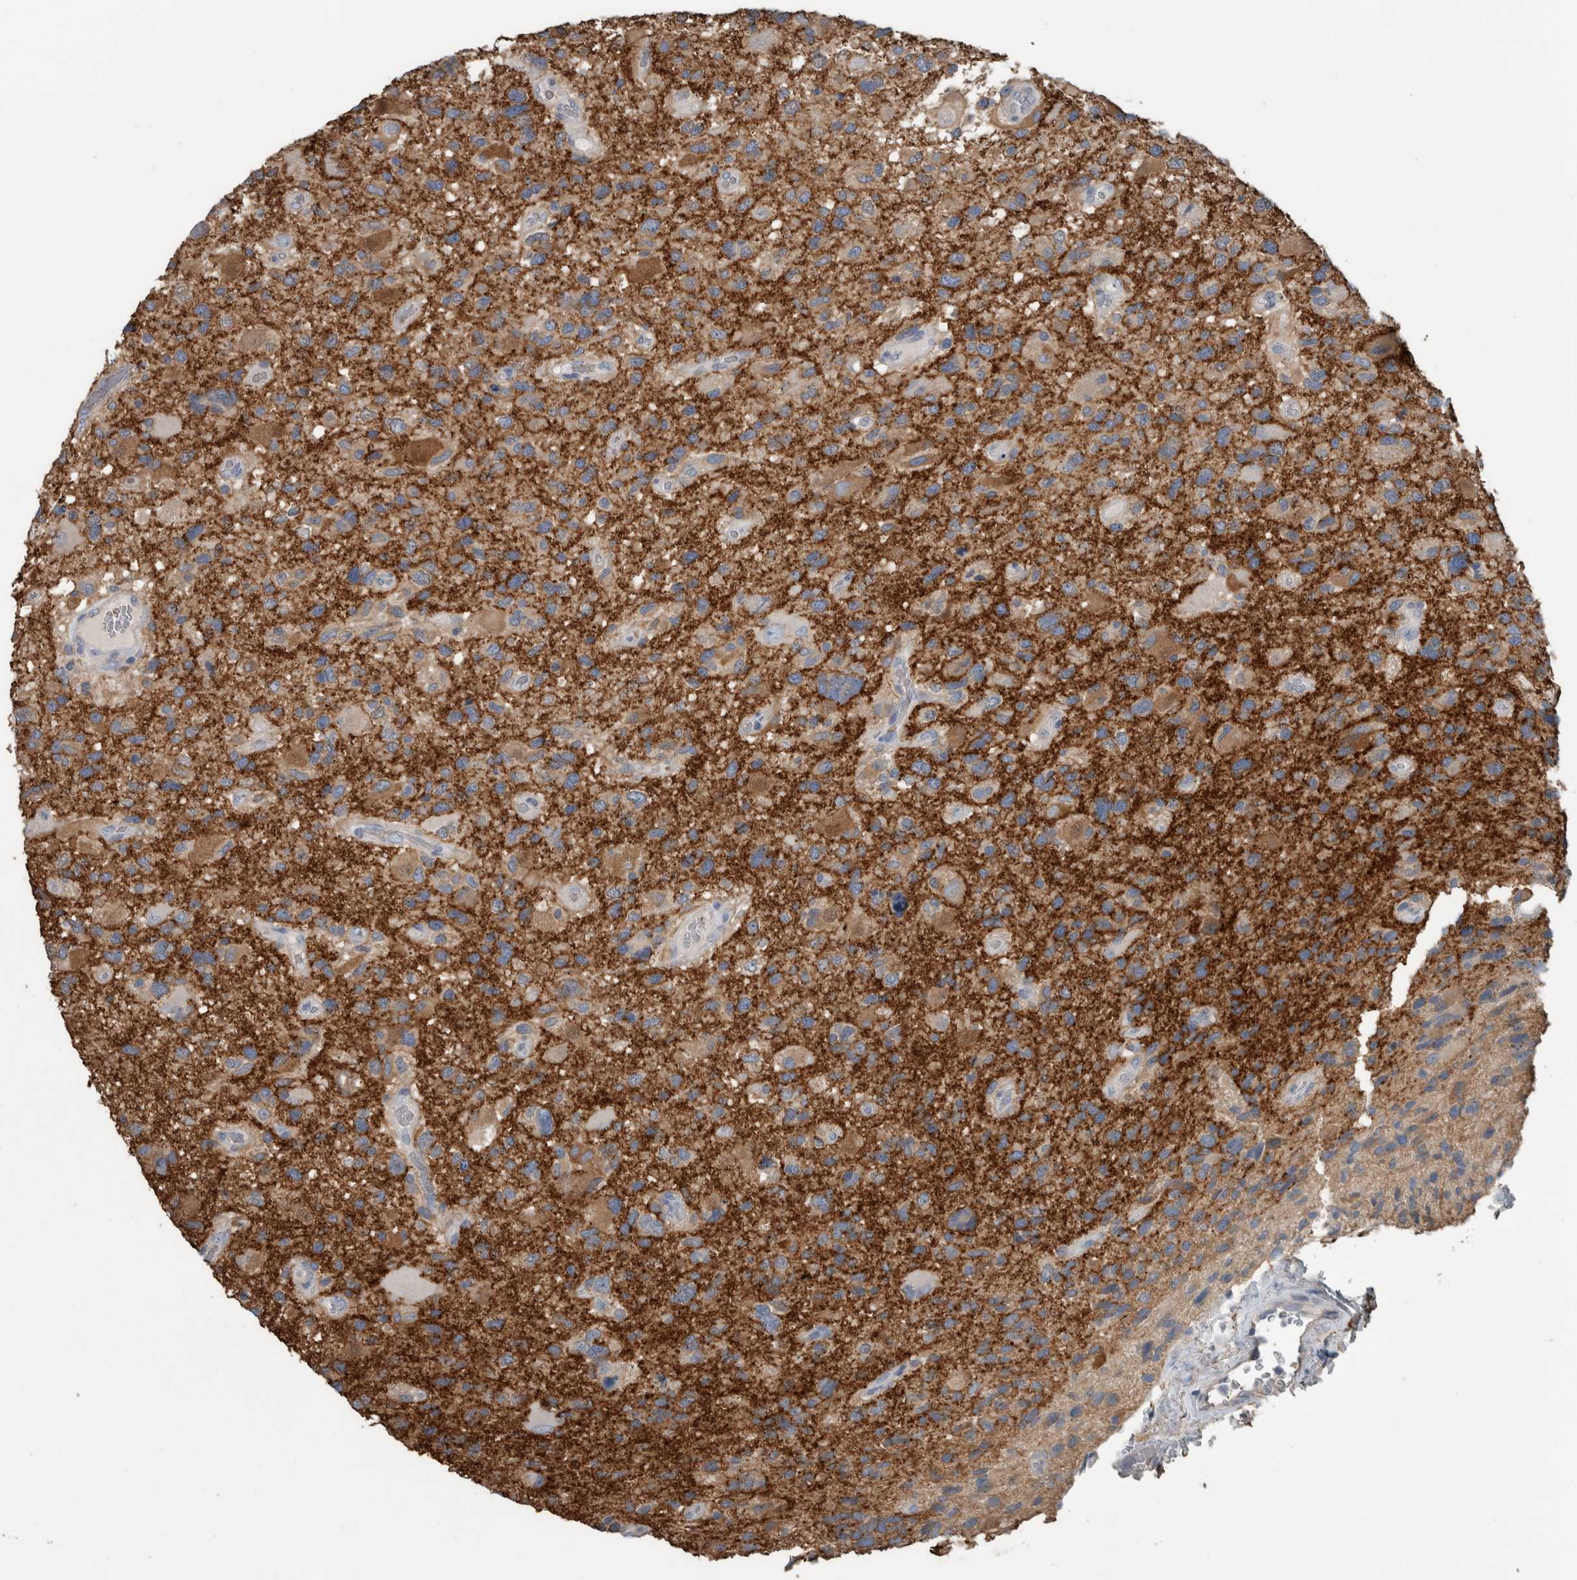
{"staining": {"intensity": "moderate", "quantity": "<25%", "location": "cytoplasmic/membranous"}, "tissue": "glioma", "cell_type": "Tumor cells", "image_type": "cancer", "snomed": [{"axis": "morphology", "description": "Glioma, malignant, High grade"}, {"axis": "topography", "description": "Brain"}], "caption": "Immunohistochemistry (IHC) of high-grade glioma (malignant) shows low levels of moderate cytoplasmic/membranous staining in approximately <25% of tumor cells. (Brightfield microscopy of DAB IHC at high magnification).", "gene": "SH3GL2", "patient": {"sex": "male", "age": 33}}